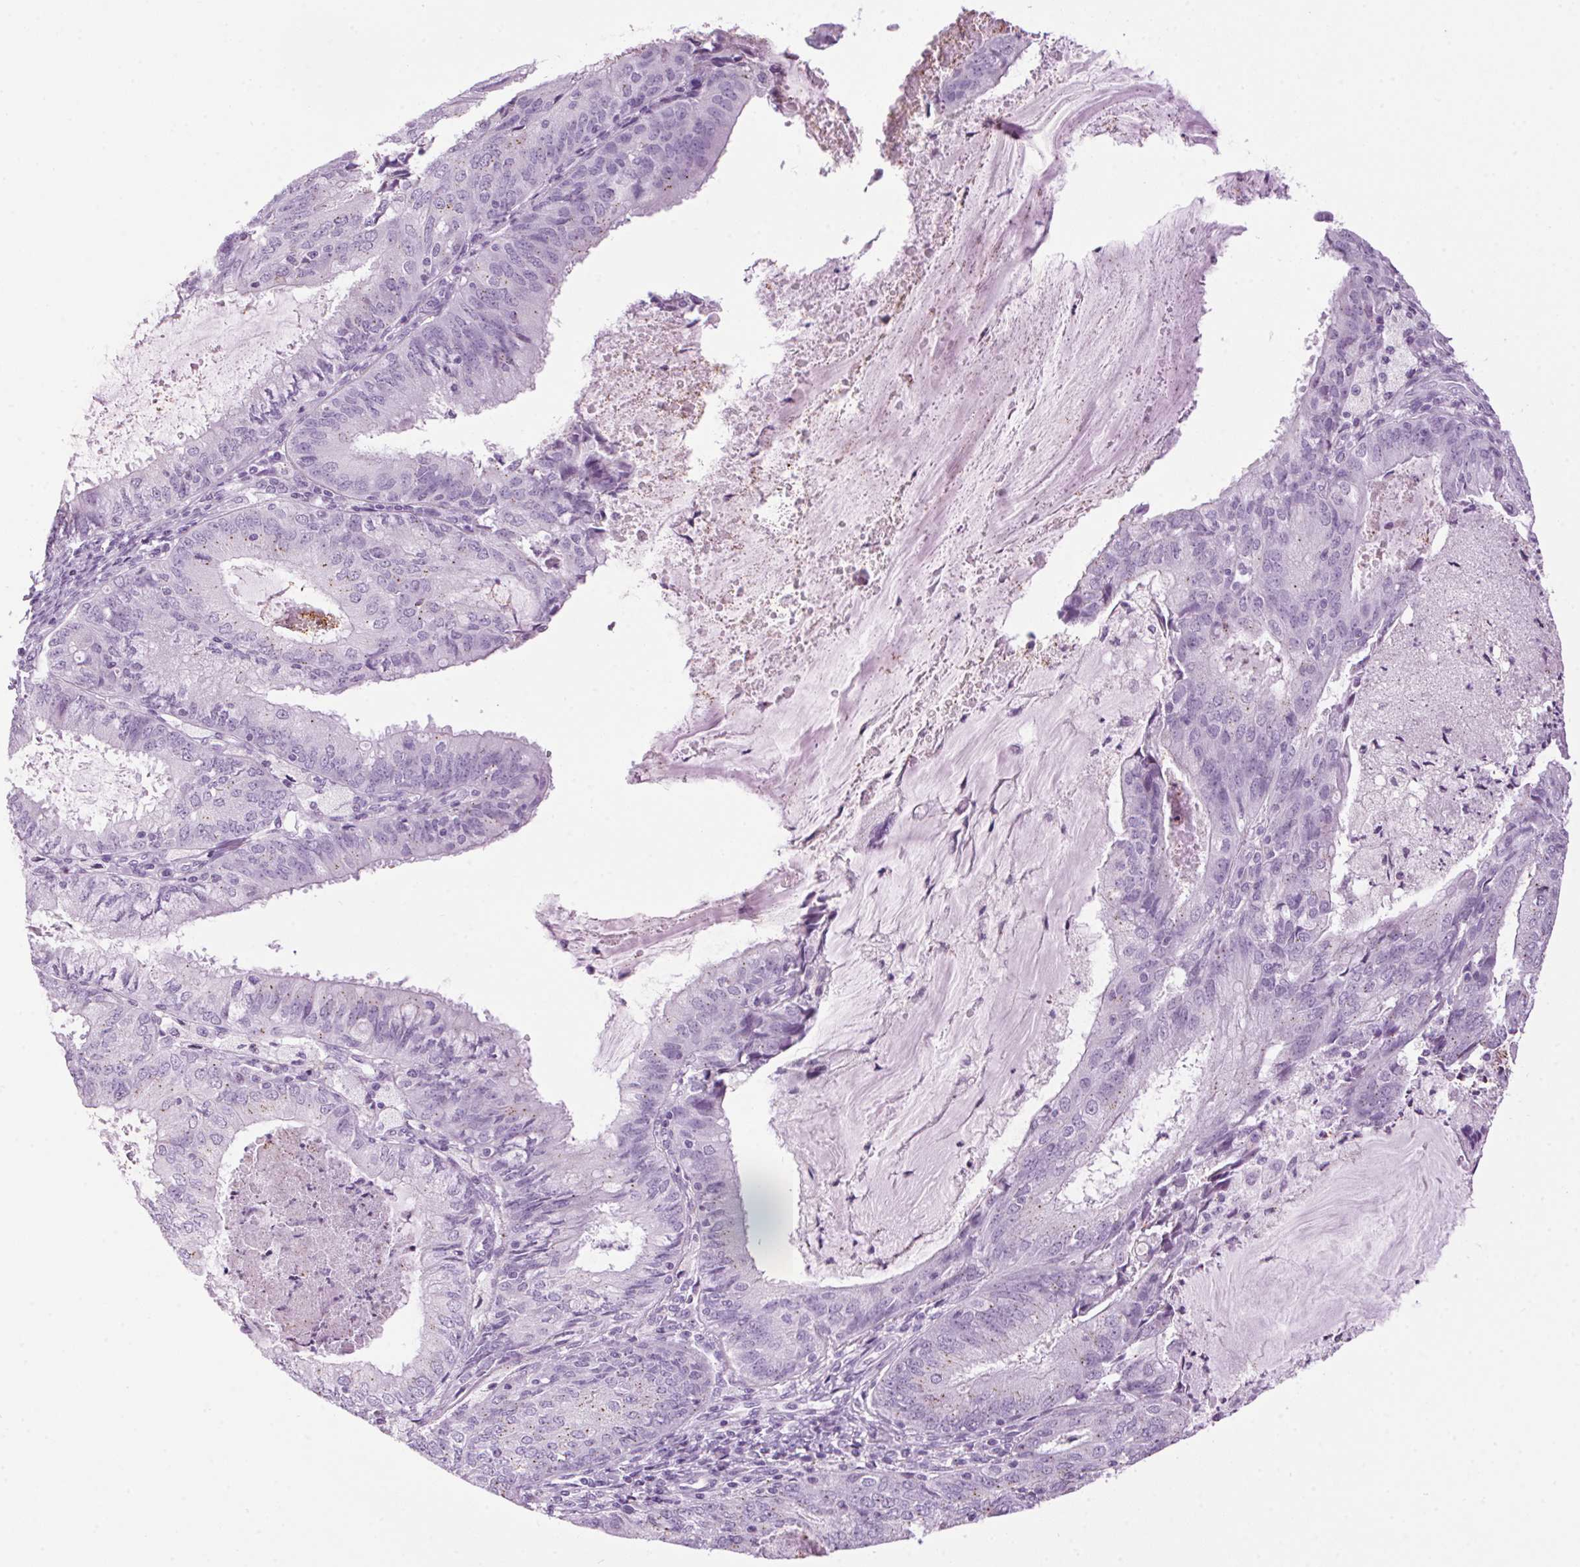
{"staining": {"intensity": "negative", "quantity": "none", "location": "none"}, "tissue": "endometrial cancer", "cell_type": "Tumor cells", "image_type": "cancer", "snomed": [{"axis": "morphology", "description": "Adenocarcinoma, NOS"}, {"axis": "topography", "description": "Endometrium"}], "caption": "IHC image of neoplastic tissue: human endometrial cancer (adenocarcinoma) stained with DAB (3,3'-diaminobenzidine) reveals no significant protein staining in tumor cells.", "gene": "TMEM88B", "patient": {"sex": "female", "age": 57}}